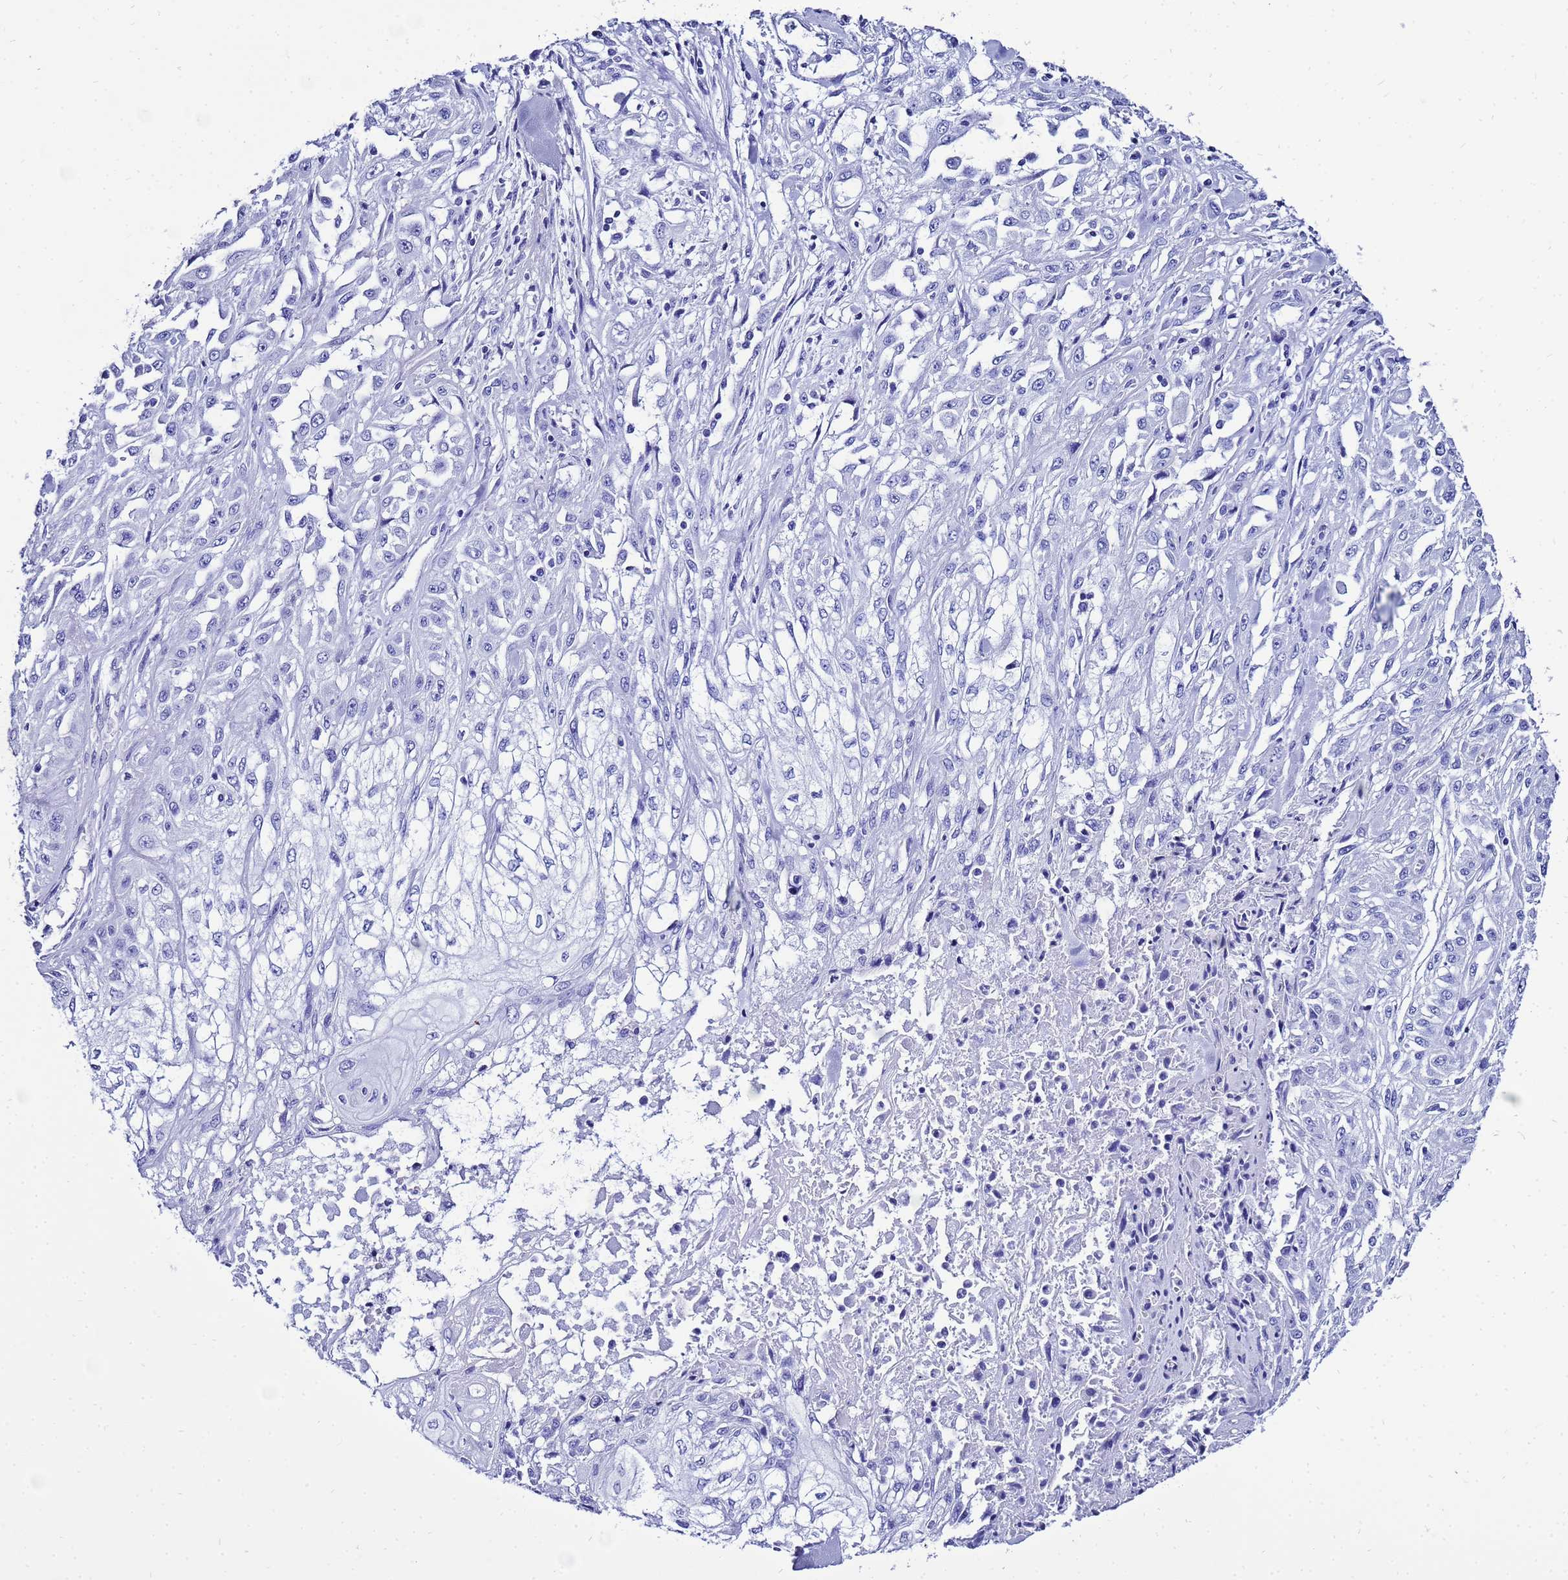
{"staining": {"intensity": "negative", "quantity": "none", "location": "none"}, "tissue": "skin cancer", "cell_type": "Tumor cells", "image_type": "cancer", "snomed": [{"axis": "morphology", "description": "Squamous cell carcinoma, NOS"}, {"axis": "morphology", "description": "Squamous cell carcinoma, metastatic, NOS"}, {"axis": "topography", "description": "Skin"}, {"axis": "topography", "description": "Lymph node"}], "caption": "This is a photomicrograph of immunohistochemistry staining of squamous cell carcinoma (skin), which shows no staining in tumor cells.", "gene": "LIPF", "patient": {"sex": "male", "age": 75}}